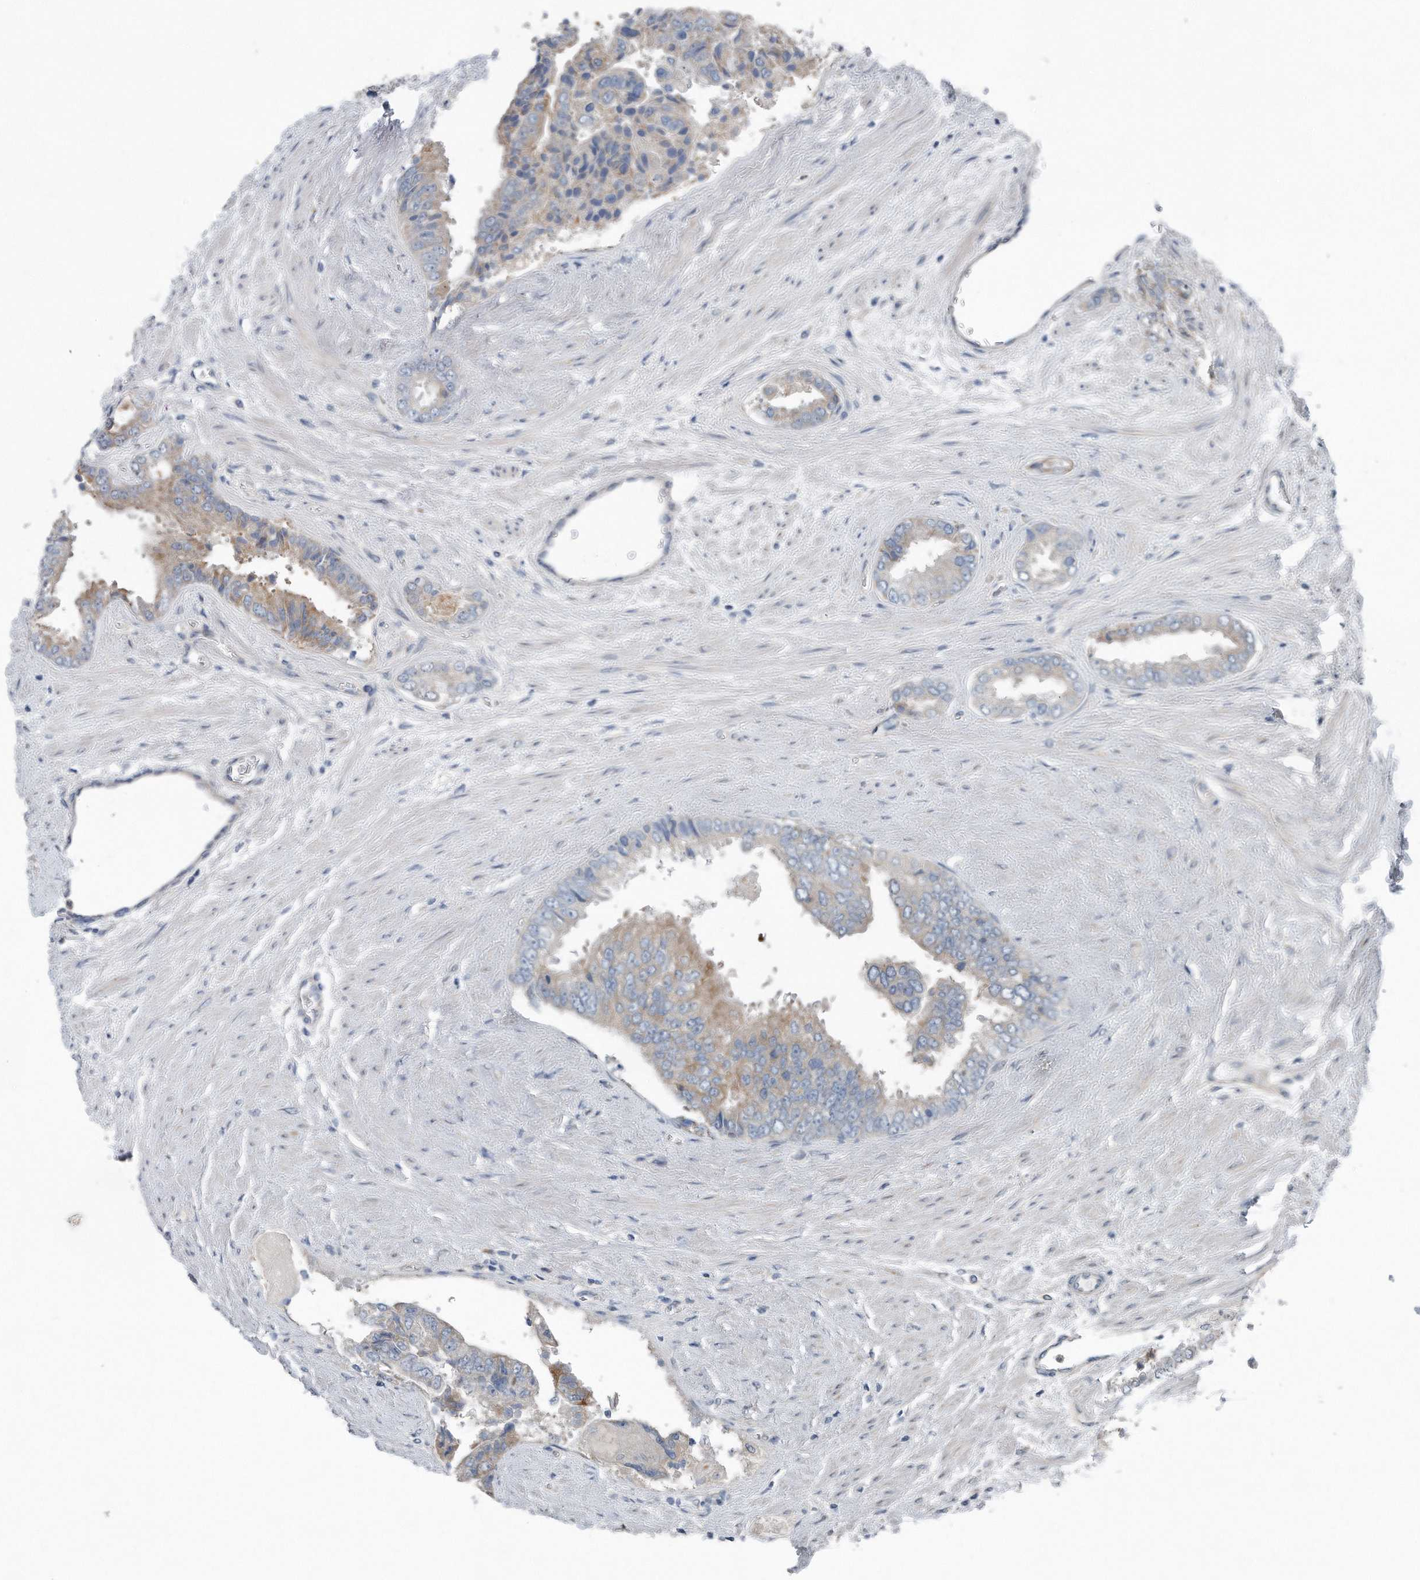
{"staining": {"intensity": "weak", "quantity": "25%-75%", "location": "cytoplasmic/membranous"}, "tissue": "prostate cancer", "cell_type": "Tumor cells", "image_type": "cancer", "snomed": [{"axis": "morphology", "description": "Adenocarcinoma, High grade"}, {"axis": "topography", "description": "Prostate"}], "caption": "Prostate cancer stained with DAB (3,3'-diaminobenzidine) IHC demonstrates low levels of weak cytoplasmic/membranous positivity in about 25%-75% of tumor cells.", "gene": "YRDC", "patient": {"sex": "male", "age": 58}}